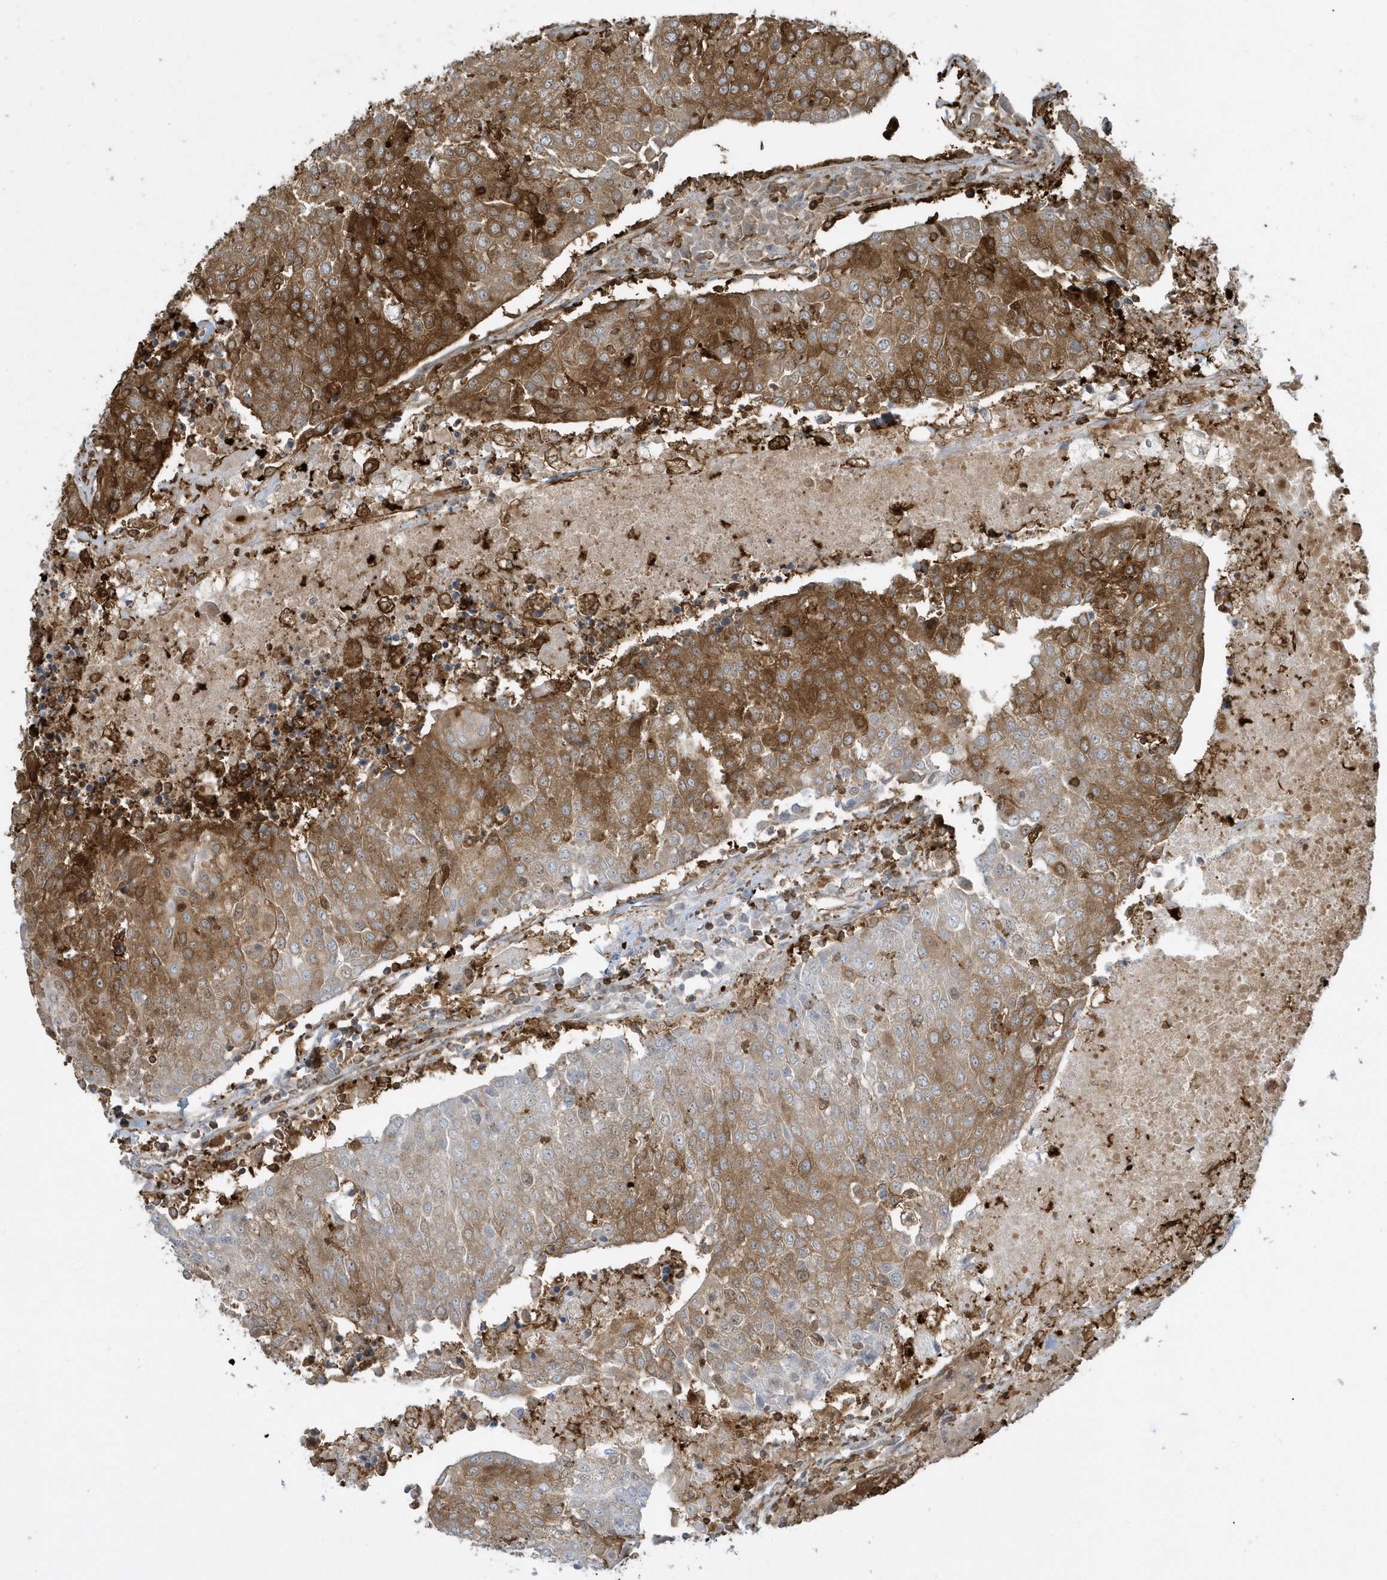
{"staining": {"intensity": "moderate", "quantity": ">75%", "location": "cytoplasmic/membranous"}, "tissue": "urothelial cancer", "cell_type": "Tumor cells", "image_type": "cancer", "snomed": [{"axis": "morphology", "description": "Urothelial carcinoma, High grade"}, {"axis": "topography", "description": "Urinary bladder"}], "caption": "Tumor cells demonstrate moderate cytoplasmic/membranous positivity in approximately >75% of cells in urothelial cancer. (DAB (3,3'-diaminobenzidine) IHC with brightfield microscopy, high magnification).", "gene": "CLCN6", "patient": {"sex": "female", "age": 85}}